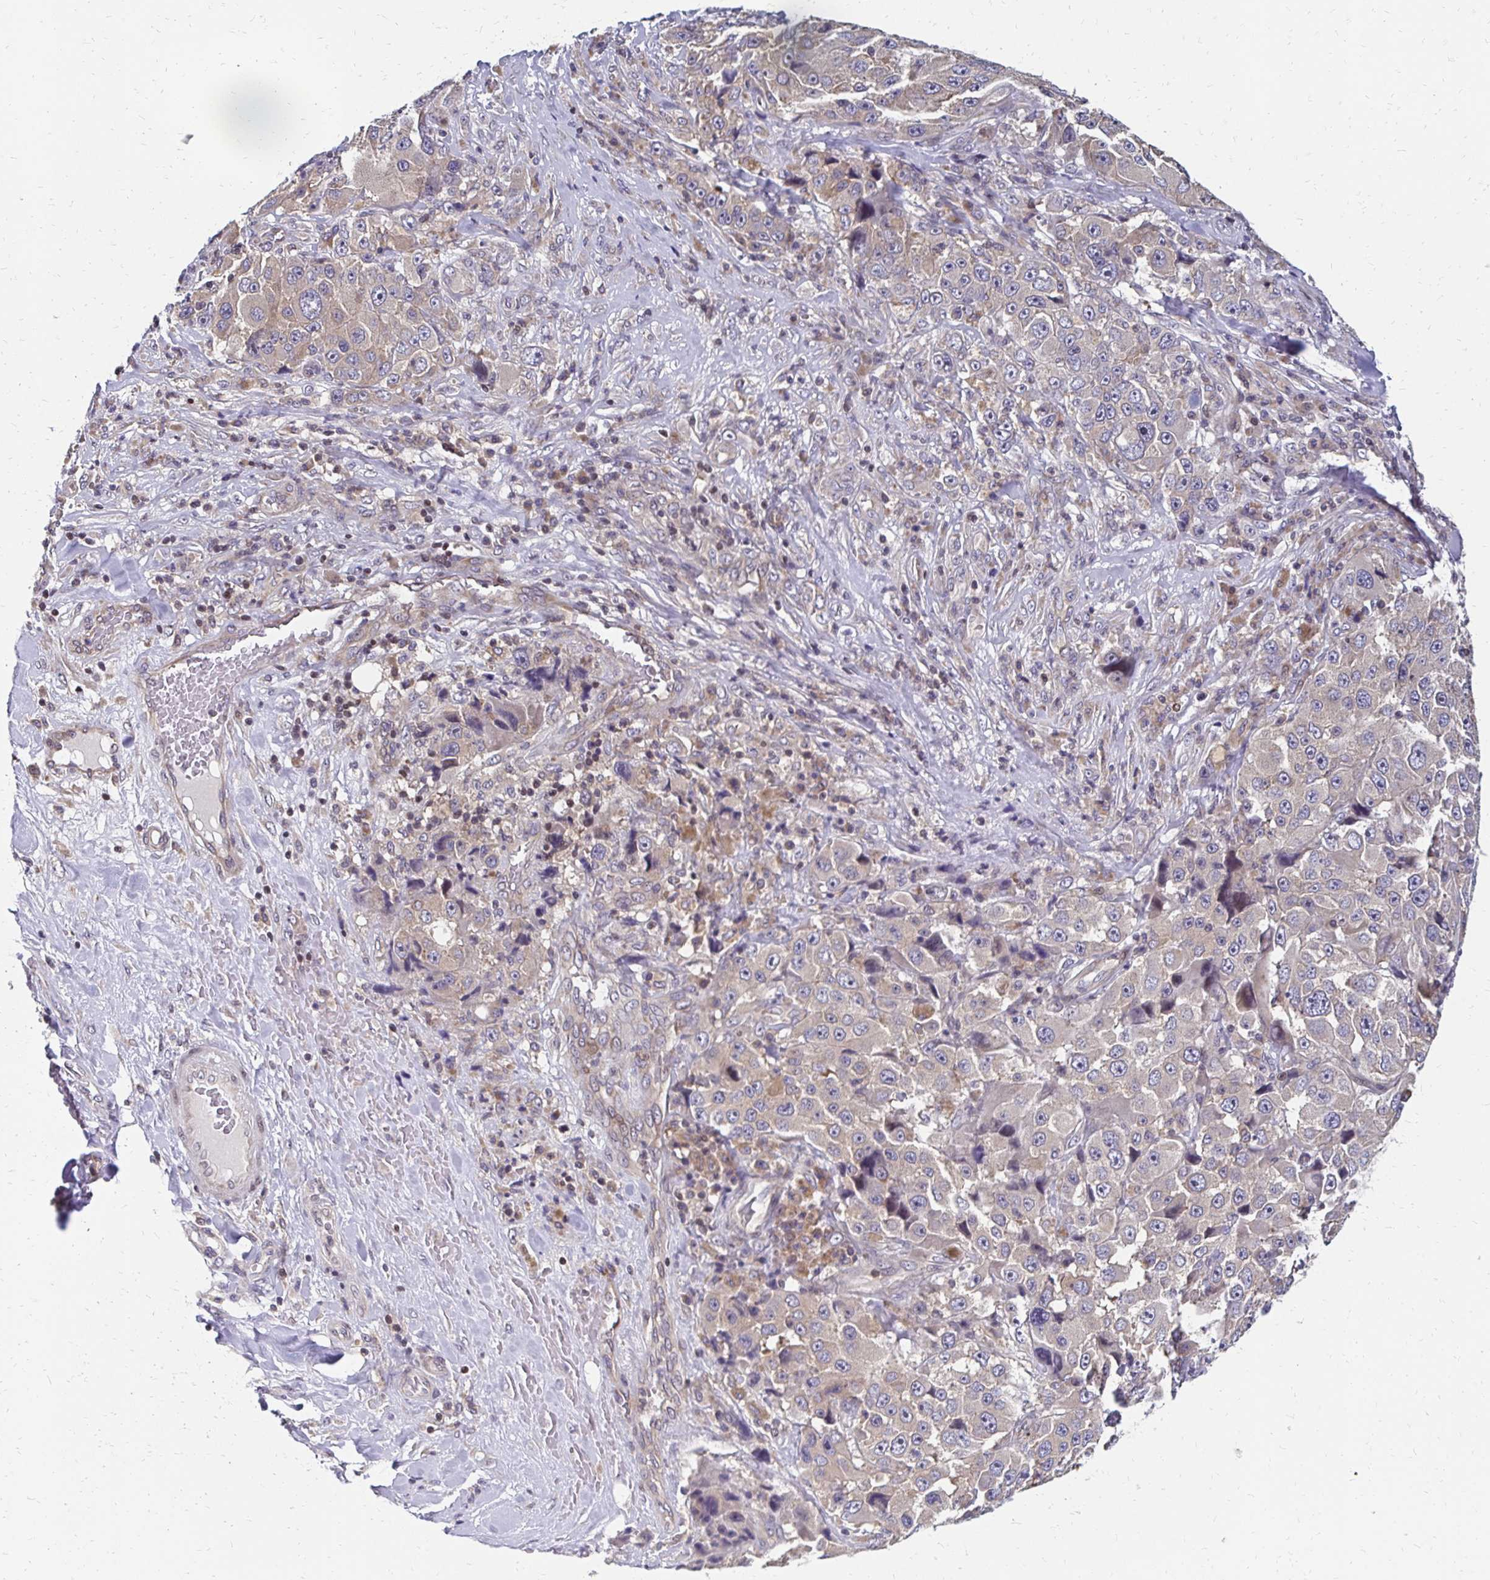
{"staining": {"intensity": "negative", "quantity": "none", "location": "none"}, "tissue": "melanoma", "cell_type": "Tumor cells", "image_type": "cancer", "snomed": [{"axis": "morphology", "description": "Malignant melanoma, Metastatic site"}, {"axis": "topography", "description": "Lymph node"}], "caption": "Tumor cells show no significant protein staining in malignant melanoma (metastatic site).", "gene": "CBX7", "patient": {"sex": "male", "age": 62}}